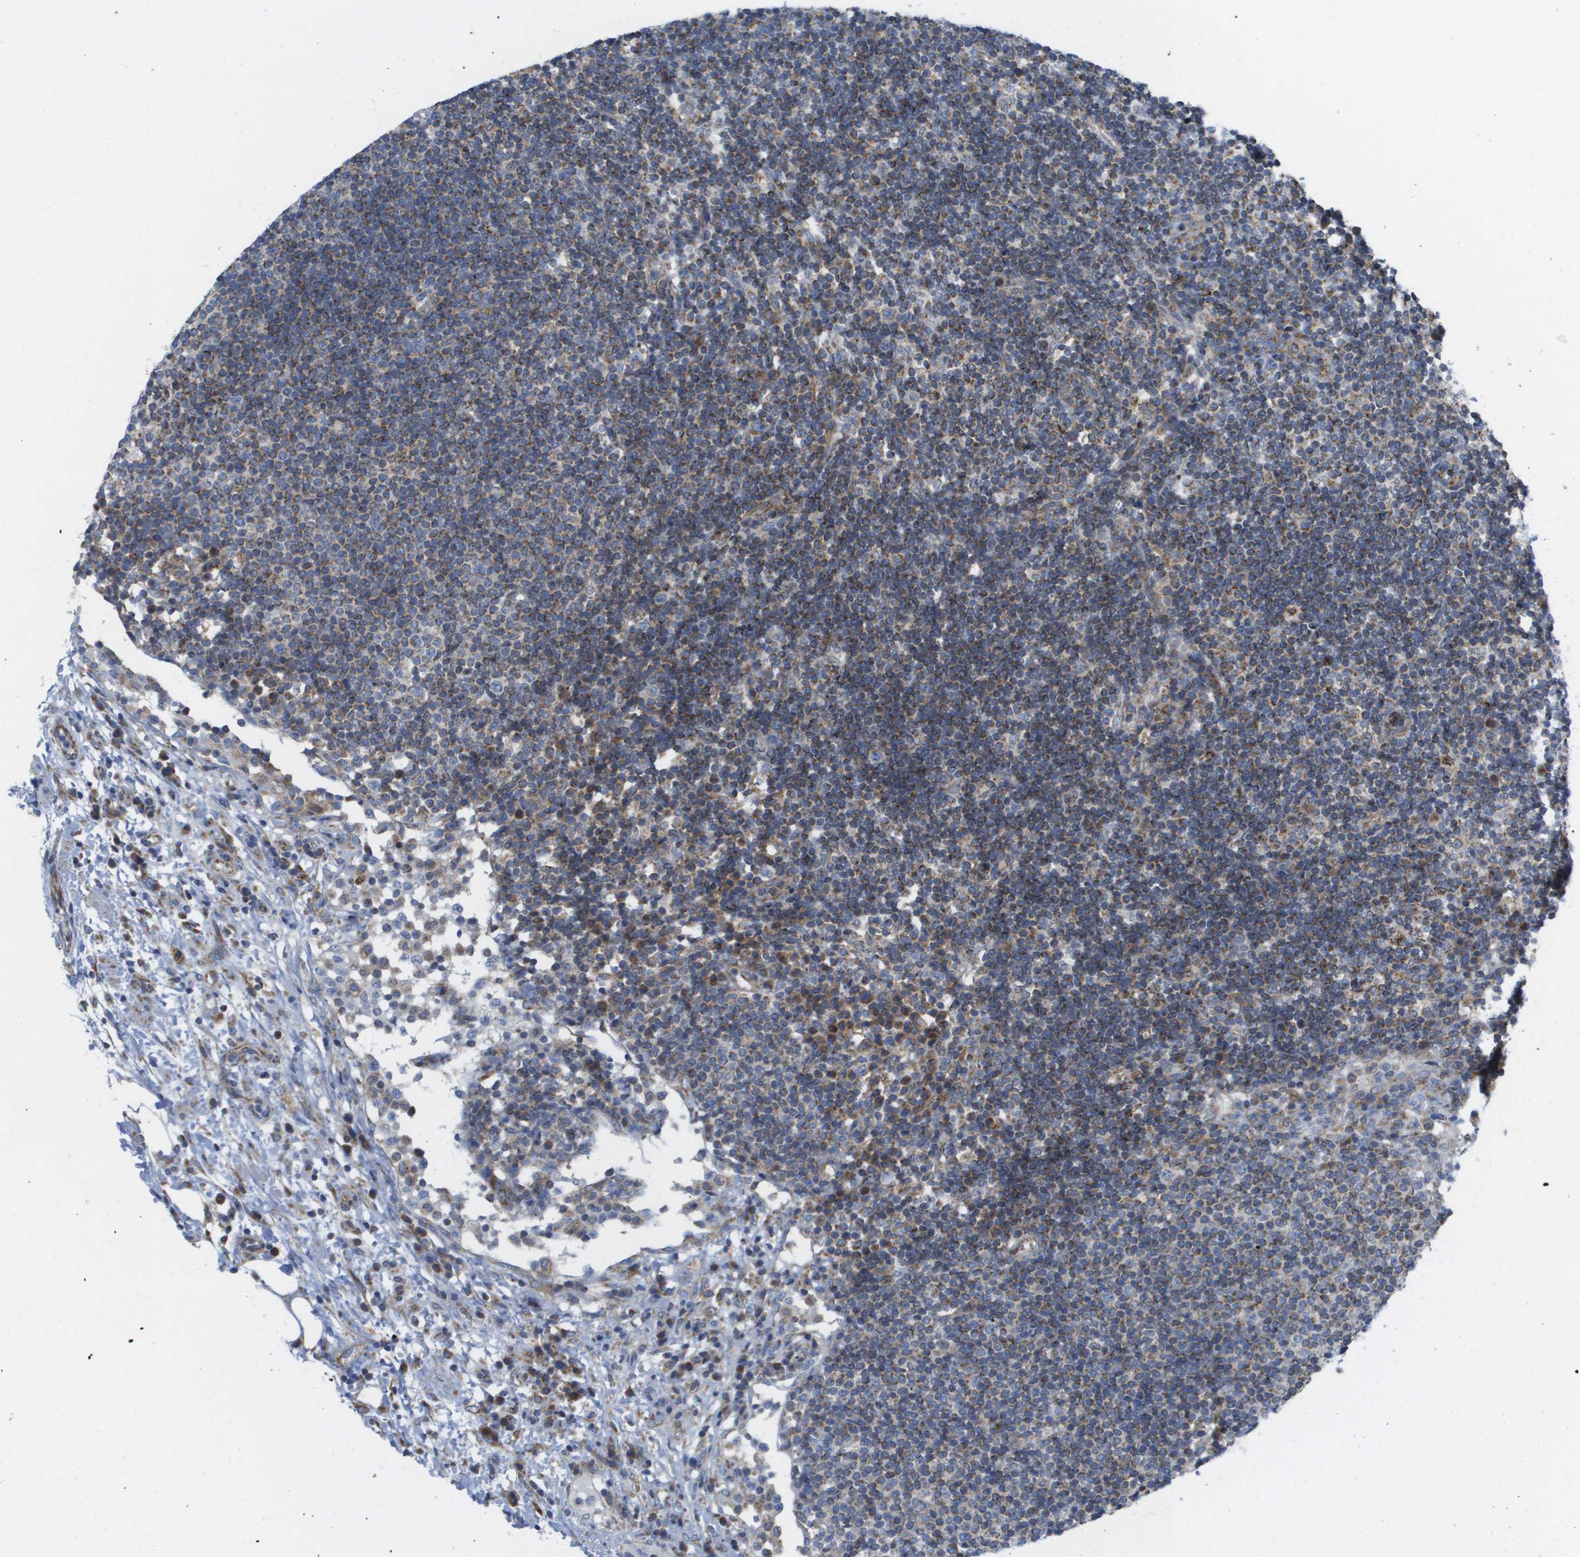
{"staining": {"intensity": "weak", "quantity": "<25%", "location": "cytoplasmic/membranous"}, "tissue": "lymph node", "cell_type": "Germinal center cells", "image_type": "normal", "snomed": [{"axis": "morphology", "description": "Normal tissue, NOS"}, {"axis": "topography", "description": "Lymph node"}], "caption": "This is a micrograph of immunohistochemistry staining of unremarkable lymph node, which shows no expression in germinal center cells. (Immunohistochemistry (ihc), brightfield microscopy, high magnification).", "gene": "FIS1", "patient": {"sex": "female", "age": 53}}